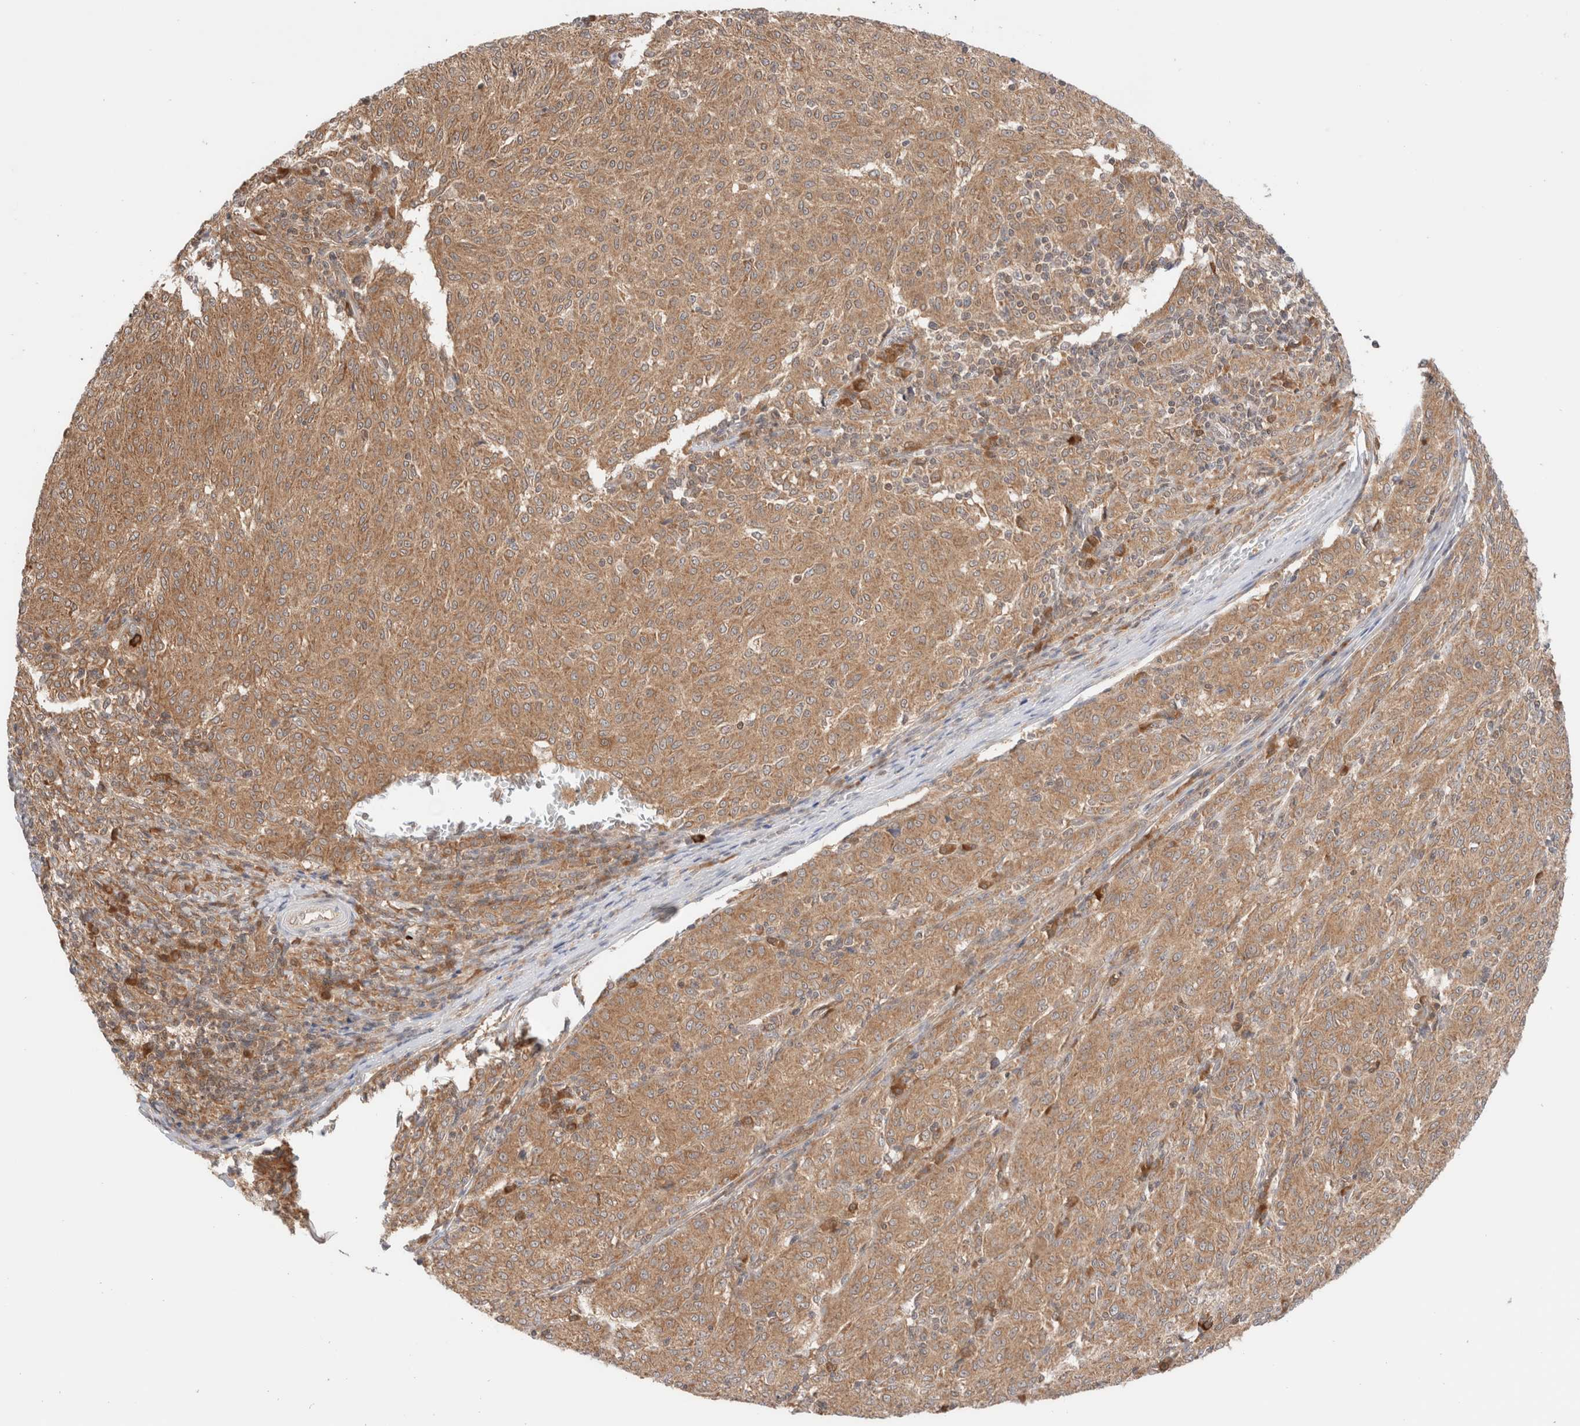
{"staining": {"intensity": "moderate", "quantity": ">75%", "location": "cytoplasmic/membranous"}, "tissue": "melanoma", "cell_type": "Tumor cells", "image_type": "cancer", "snomed": [{"axis": "morphology", "description": "Malignant melanoma, NOS"}, {"axis": "topography", "description": "Skin"}], "caption": "The immunohistochemical stain labels moderate cytoplasmic/membranous expression in tumor cells of melanoma tissue.", "gene": "XKR4", "patient": {"sex": "female", "age": 72}}